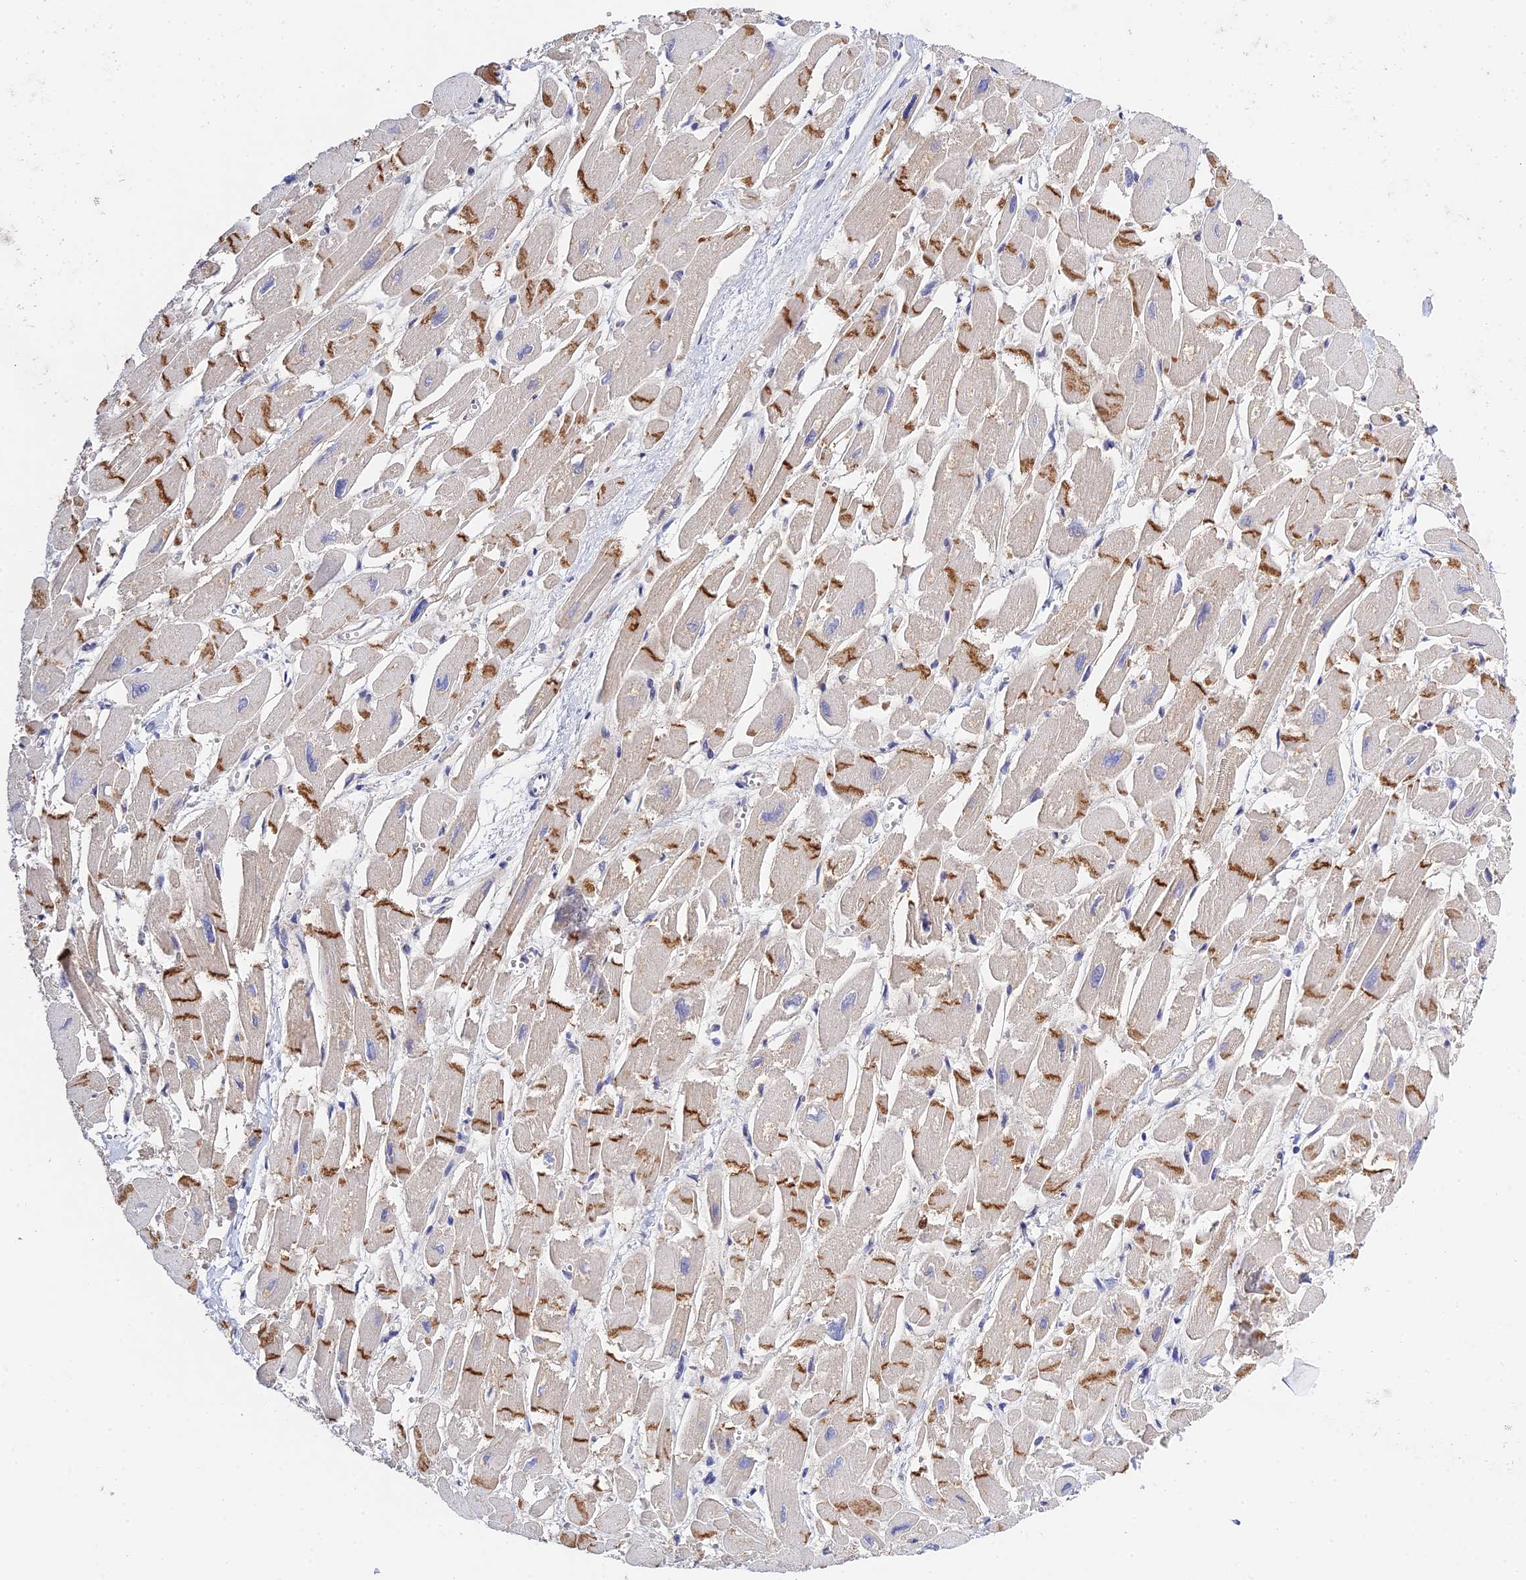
{"staining": {"intensity": "moderate", "quantity": ">75%", "location": "cytoplasmic/membranous"}, "tissue": "heart muscle", "cell_type": "Cardiomyocytes", "image_type": "normal", "snomed": [{"axis": "morphology", "description": "Normal tissue, NOS"}, {"axis": "topography", "description": "Heart"}], "caption": "Heart muscle stained with immunohistochemistry displays moderate cytoplasmic/membranous staining in approximately >75% of cardiomyocytes.", "gene": "HOXB1", "patient": {"sex": "male", "age": 54}}